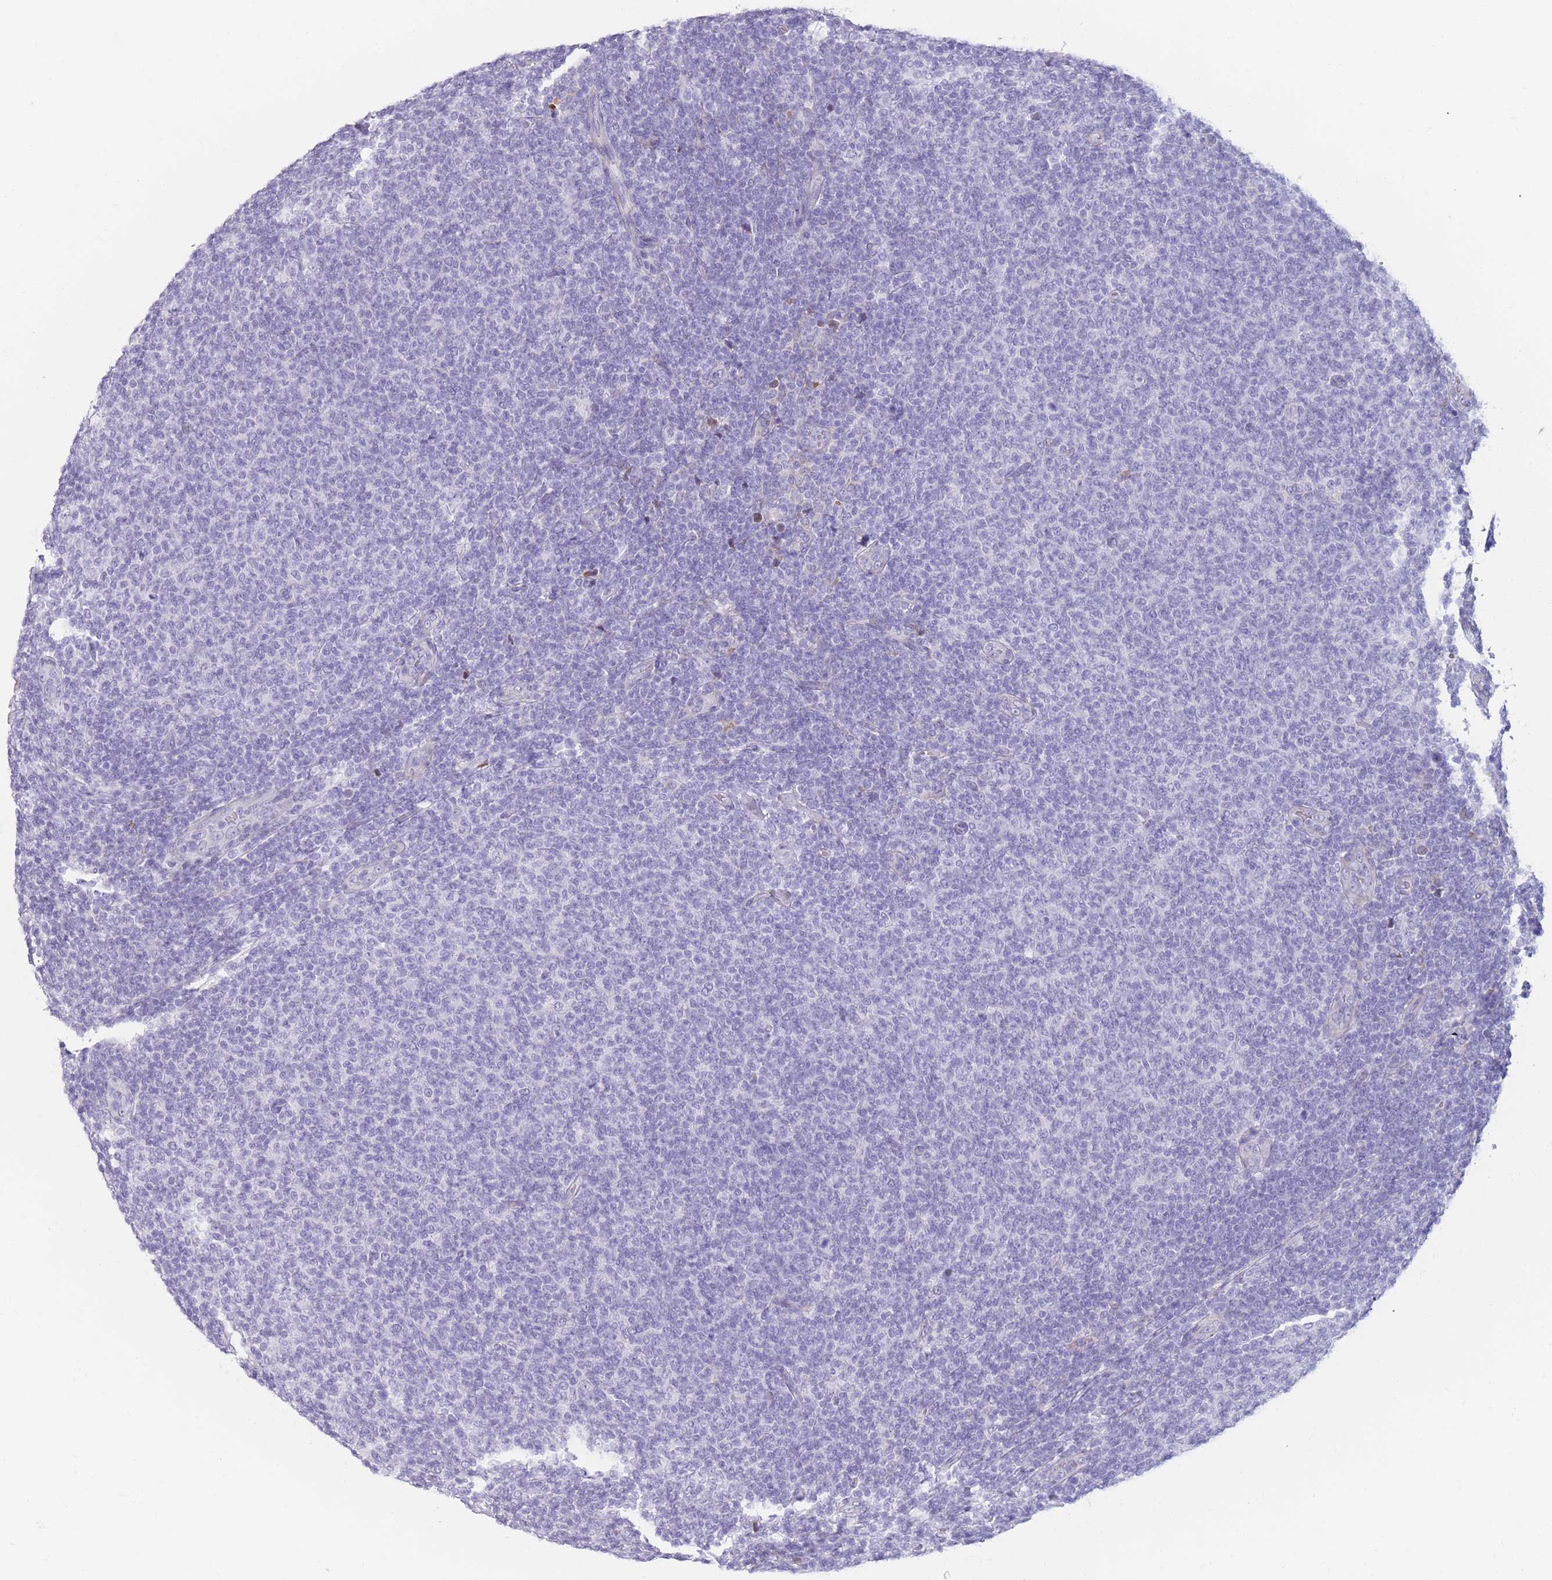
{"staining": {"intensity": "negative", "quantity": "none", "location": "none"}, "tissue": "lymphoma", "cell_type": "Tumor cells", "image_type": "cancer", "snomed": [{"axis": "morphology", "description": "Malignant lymphoma, non-Hodgkin's type, Low grade"}, {"axis": "topography", "description": "Lymph node"}], "caption": "The histopathology image demonstrates no staining of tumor cells in malignant lymphoma, non-Hodgkin's type (low-grade).", "gene": "COL27A1", "patient": {"sex": "male", "age": 66}}